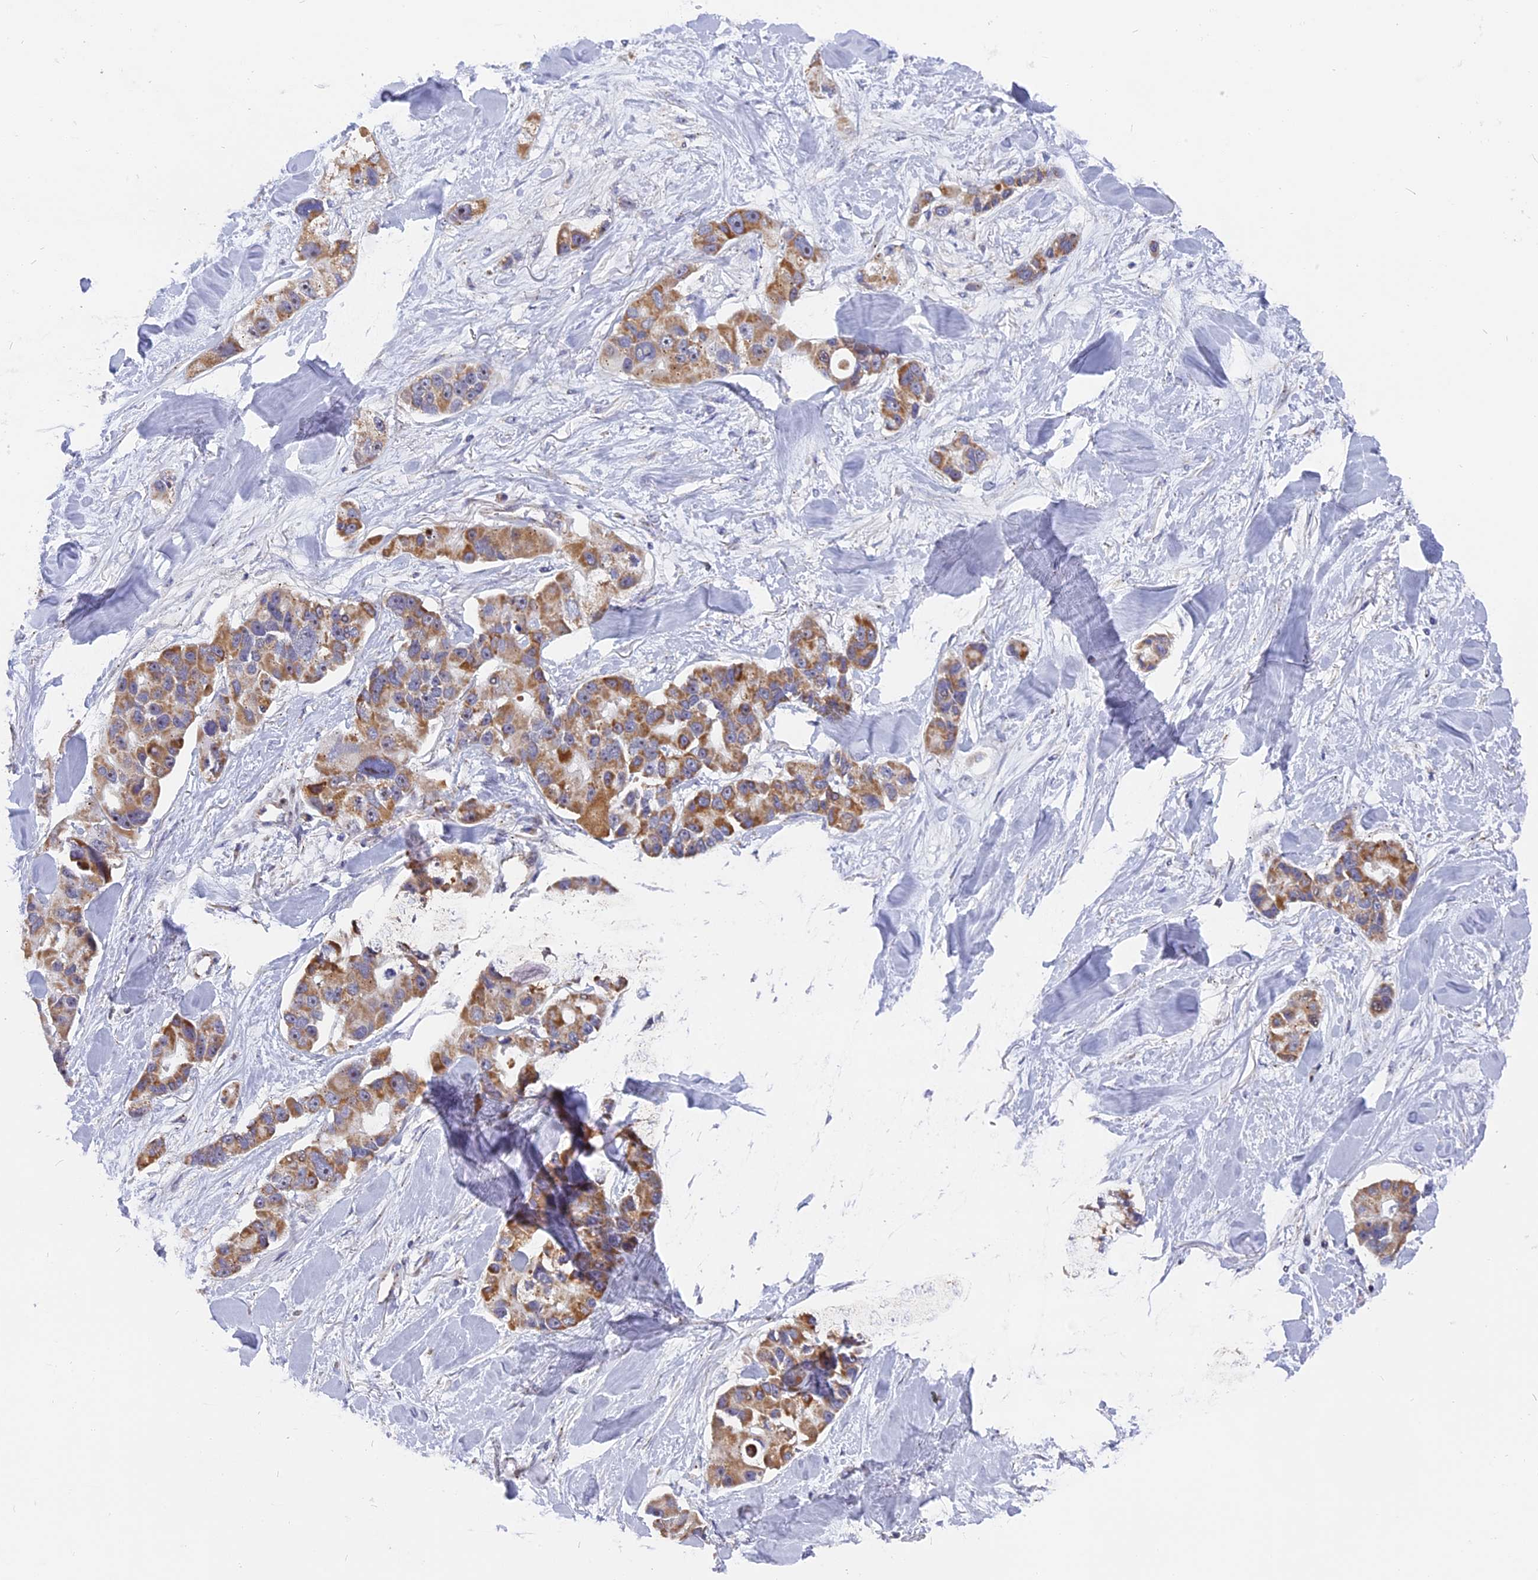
{"staining": {"intensity": "moderate", "quantity": ">75%", "location": "cytoplasmic/membranous"}, "tissue": "lung cancer", "cell_type": "Tumor cells", "image_type": "cancer", "snomed": [{"axis": "morphology", "description": "Adenocarcinoma, NOS"}, {"axis": "topography", "description": "Lung"}], "caption": "This histopathology image shows IHC staining of human adenocarcinoma (lung), with medium moderate cytoplasmic/membranous expression in about >75% of tumor cells.", "gene": "DTWD1", "patient": {"sex": "female", "age": 54}}